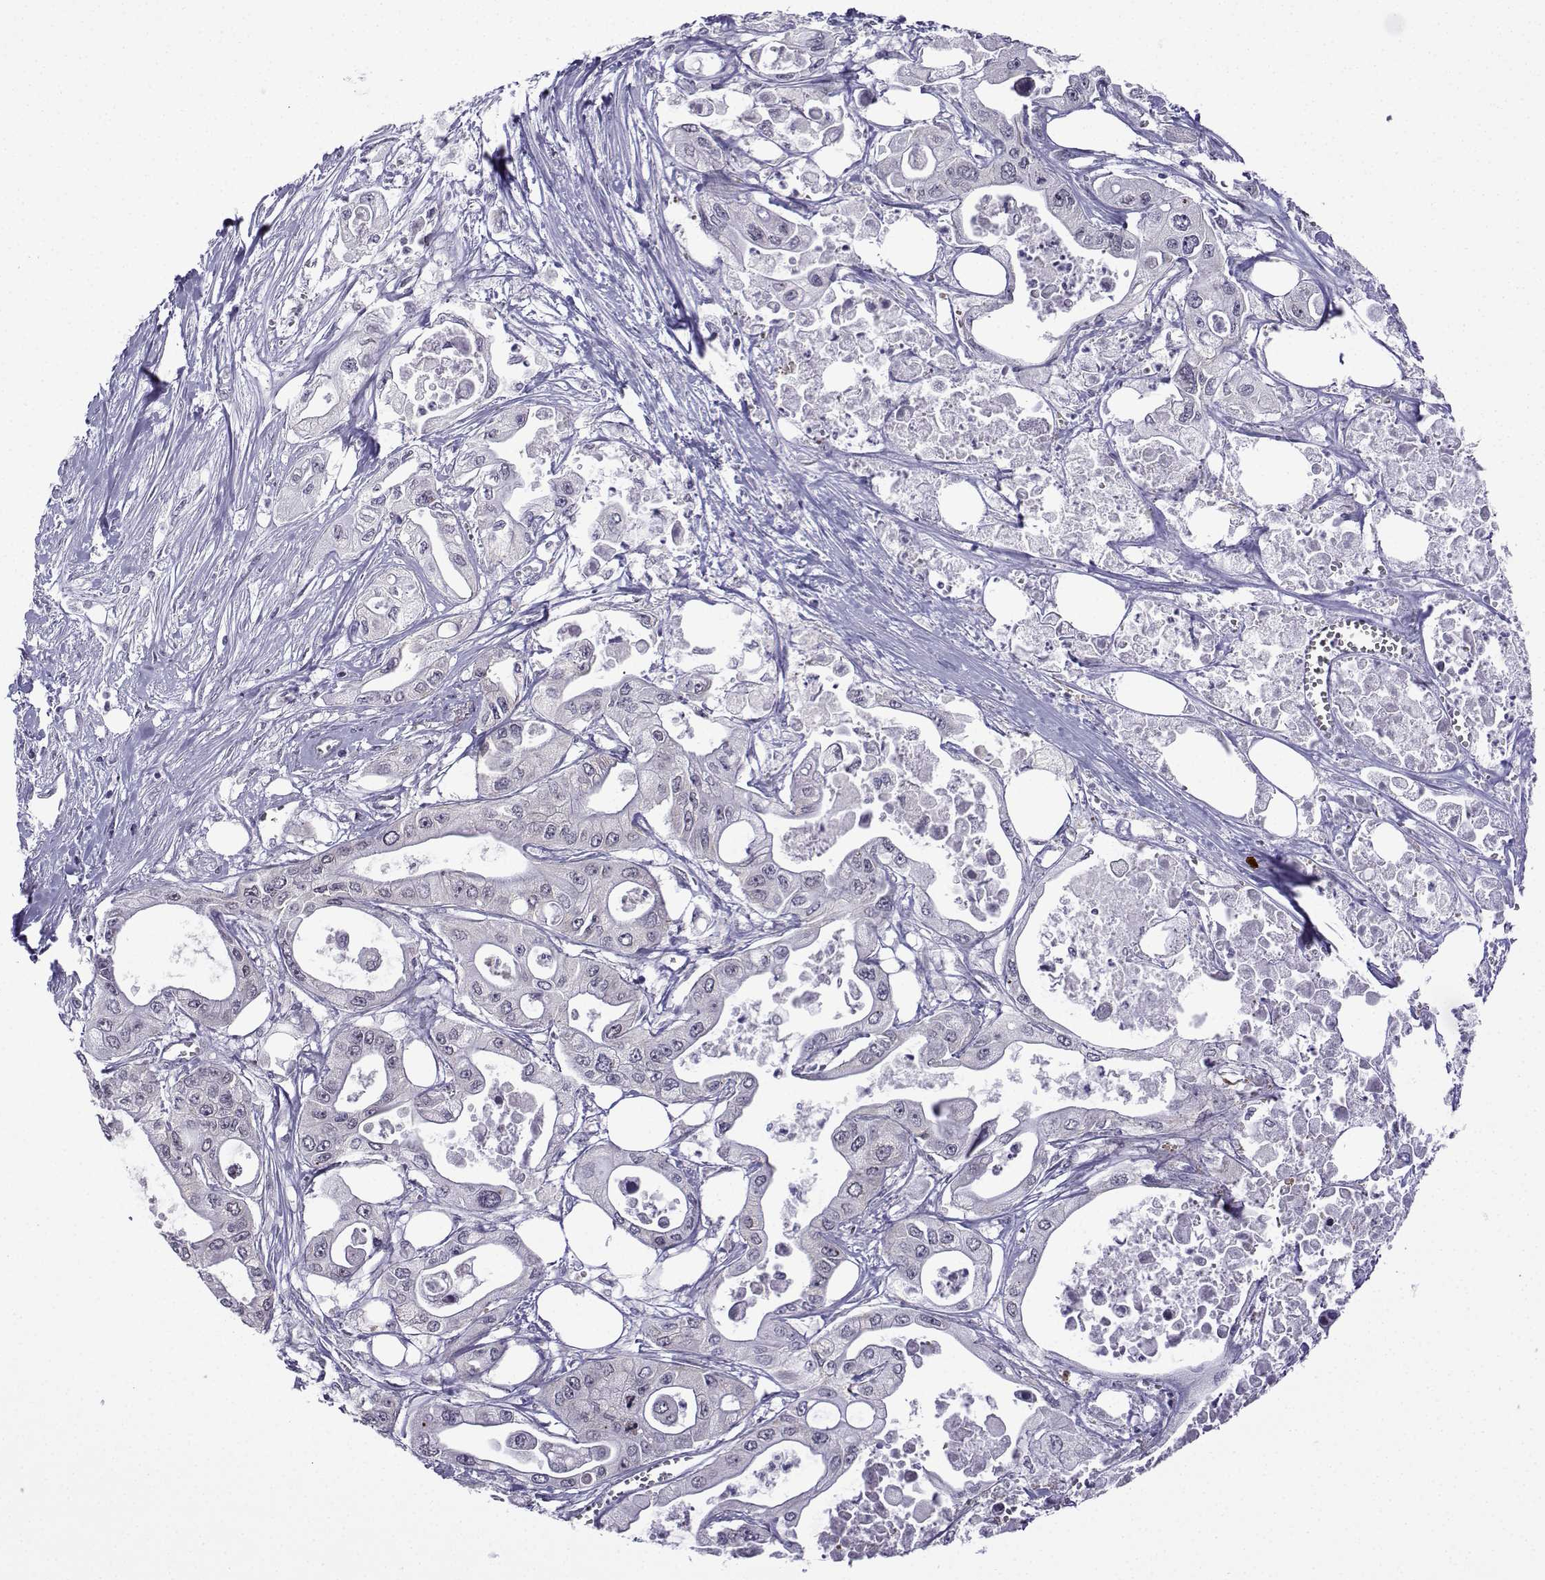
{"staining": {"intensity": "negative", "quantity": "none", "location": "none"}, "tissue": "pancreatic cancer", "cell_type": "Tumor cells", "image_type": "cancer", "snomed": [{"axis": "morphology", "description": "Adenocarcinoma, NOS"}, {"axis": "topography", "description": "Pancreas"}], "caption": "An image of human adenocarcinoma (pancreatic) is negative for staining in tumor cells.", "gene": "FGF3", "patient": {"sex": "male", "age": 70}}